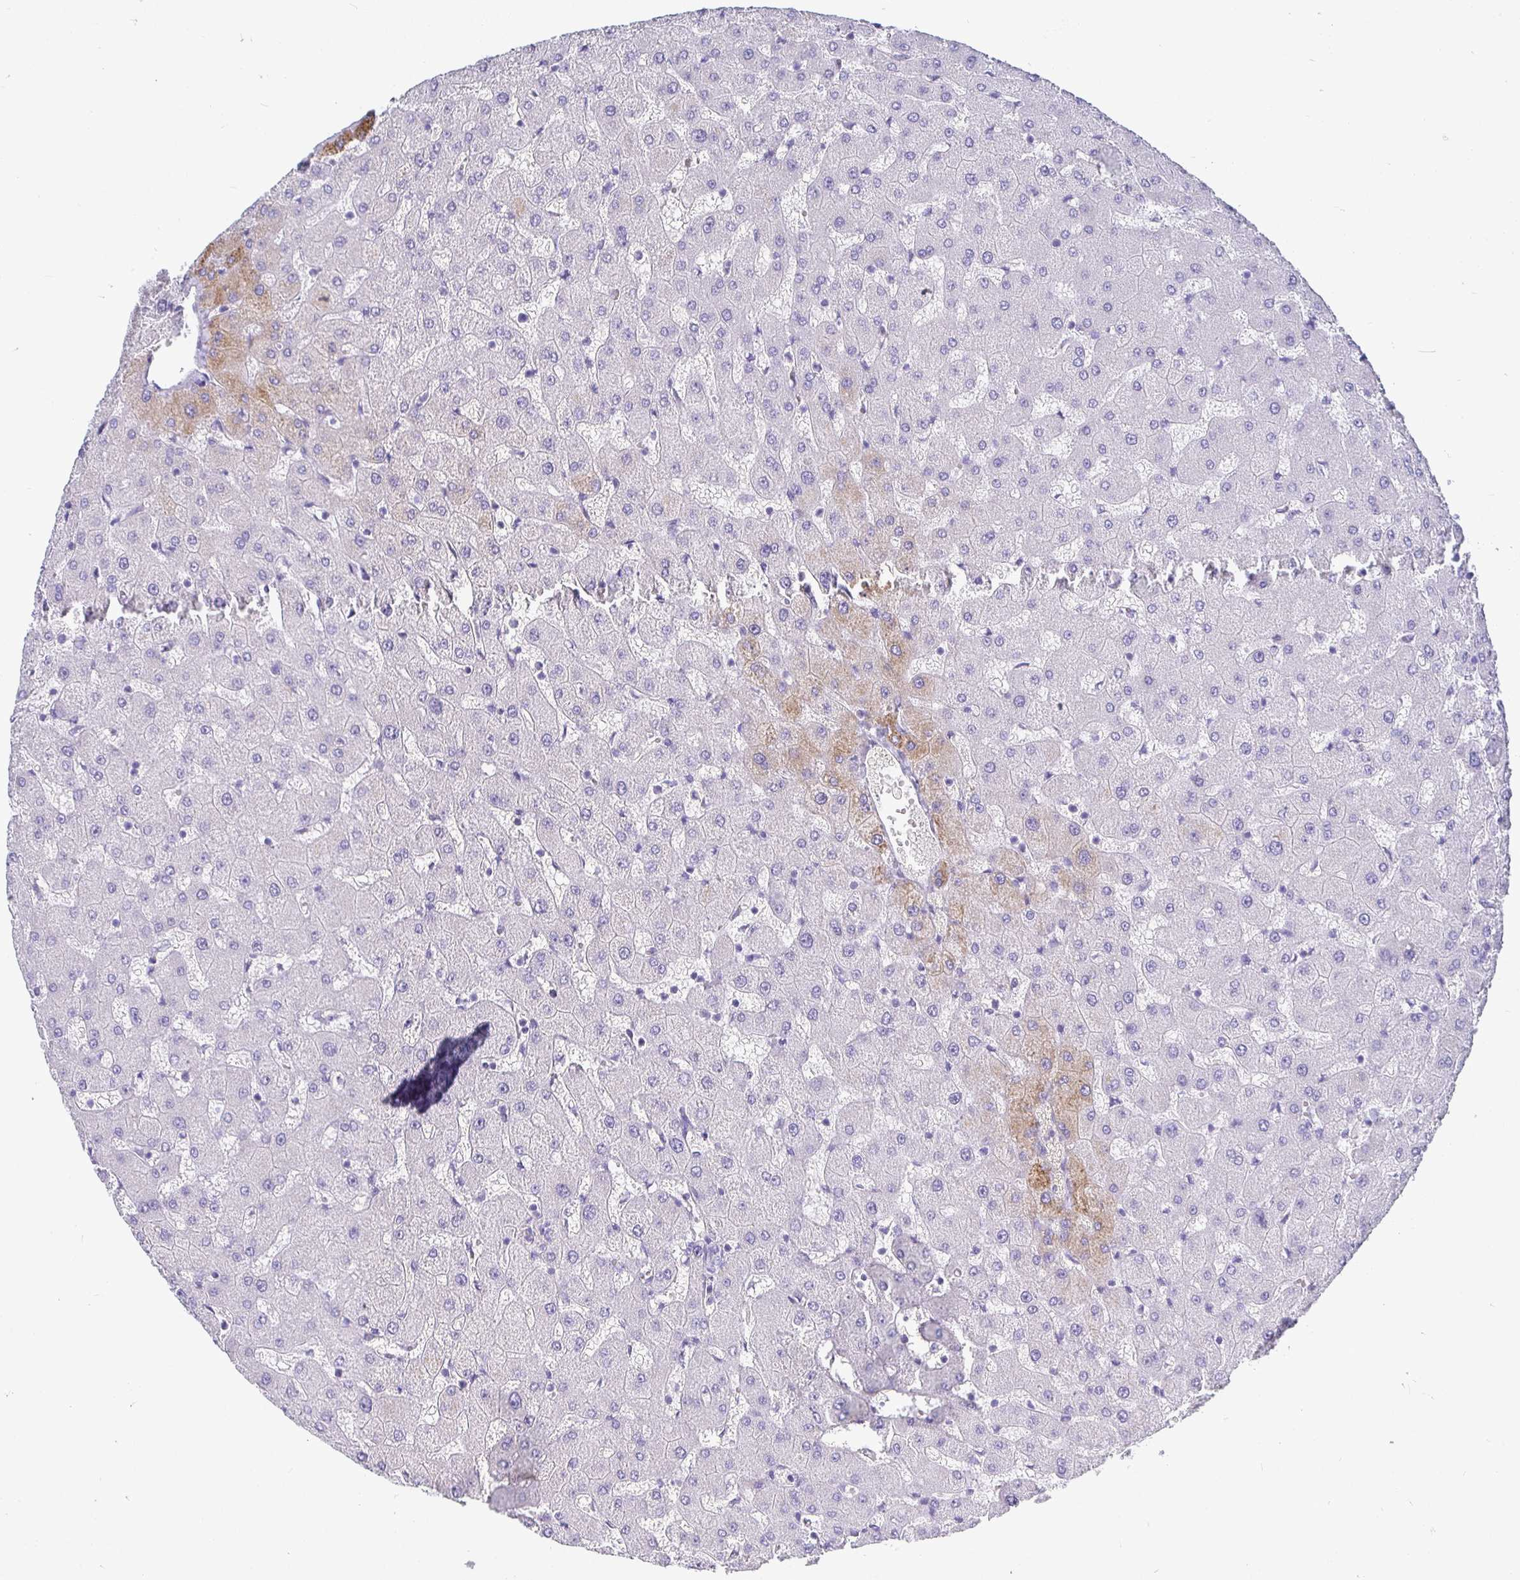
{"staining": {"intensity": "negative", "quantity": "none", "location": "none"}, "tissue": "liver", "cell_type": "Cholangiocytes", "image_type": "normal", "snomed": [{"axis": "morphology", "description": "Normal tissue, NOS"}, {"axis": "topography", "description": "Liver"}], "caption": "The IHC micrograph has no significant staining in cholangiocytes of liver.", "gene": "TMEM241", "patient": {"sex": "female", "age": 63}}